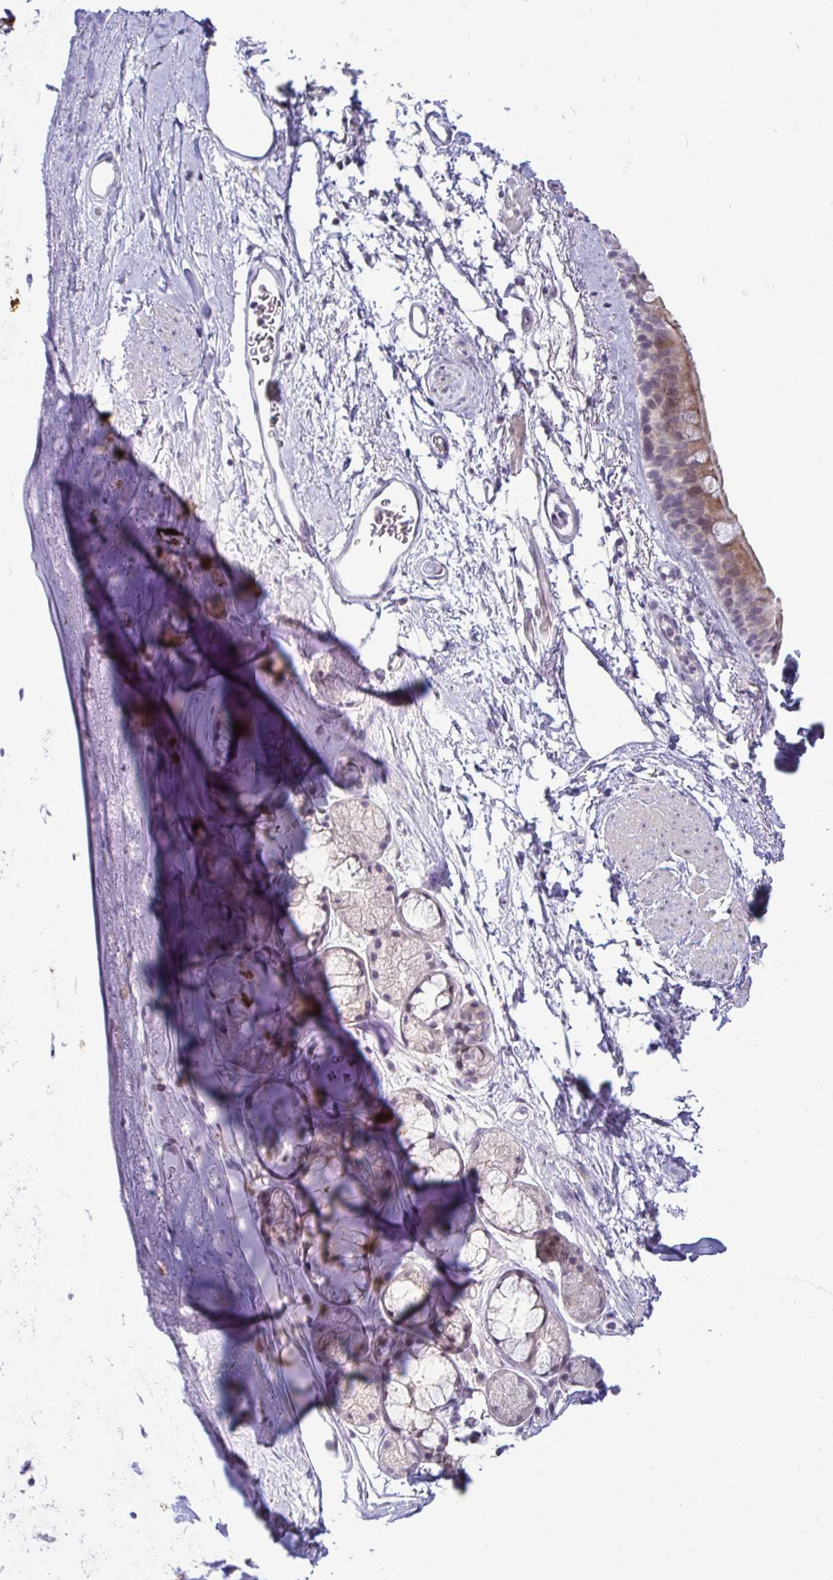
{"staining": {"intensity": "negative", "quantity": "none", "location": "none"}, "tissue": "adipose tissue", "cell_type": "Adipocytes", "image_type": "normal", "snomed": [{"axis": "morphology", "description": "Normal tissue, NOS"}, {"axis": "topography", "description": "Lymph node"}, {"axis": "topography", "description": "Cartilage tissue"}, {"axis": "topography", "description": "Bronchus"}], "caption": "Immunohistochemistry photomicrograph of normal adipose tissue: human adipose tissue stained with DAB shows no significant protein positivity in adipocytes.", "gene": "GSTM1", "patient": {"sex": "female", "age": 70}}